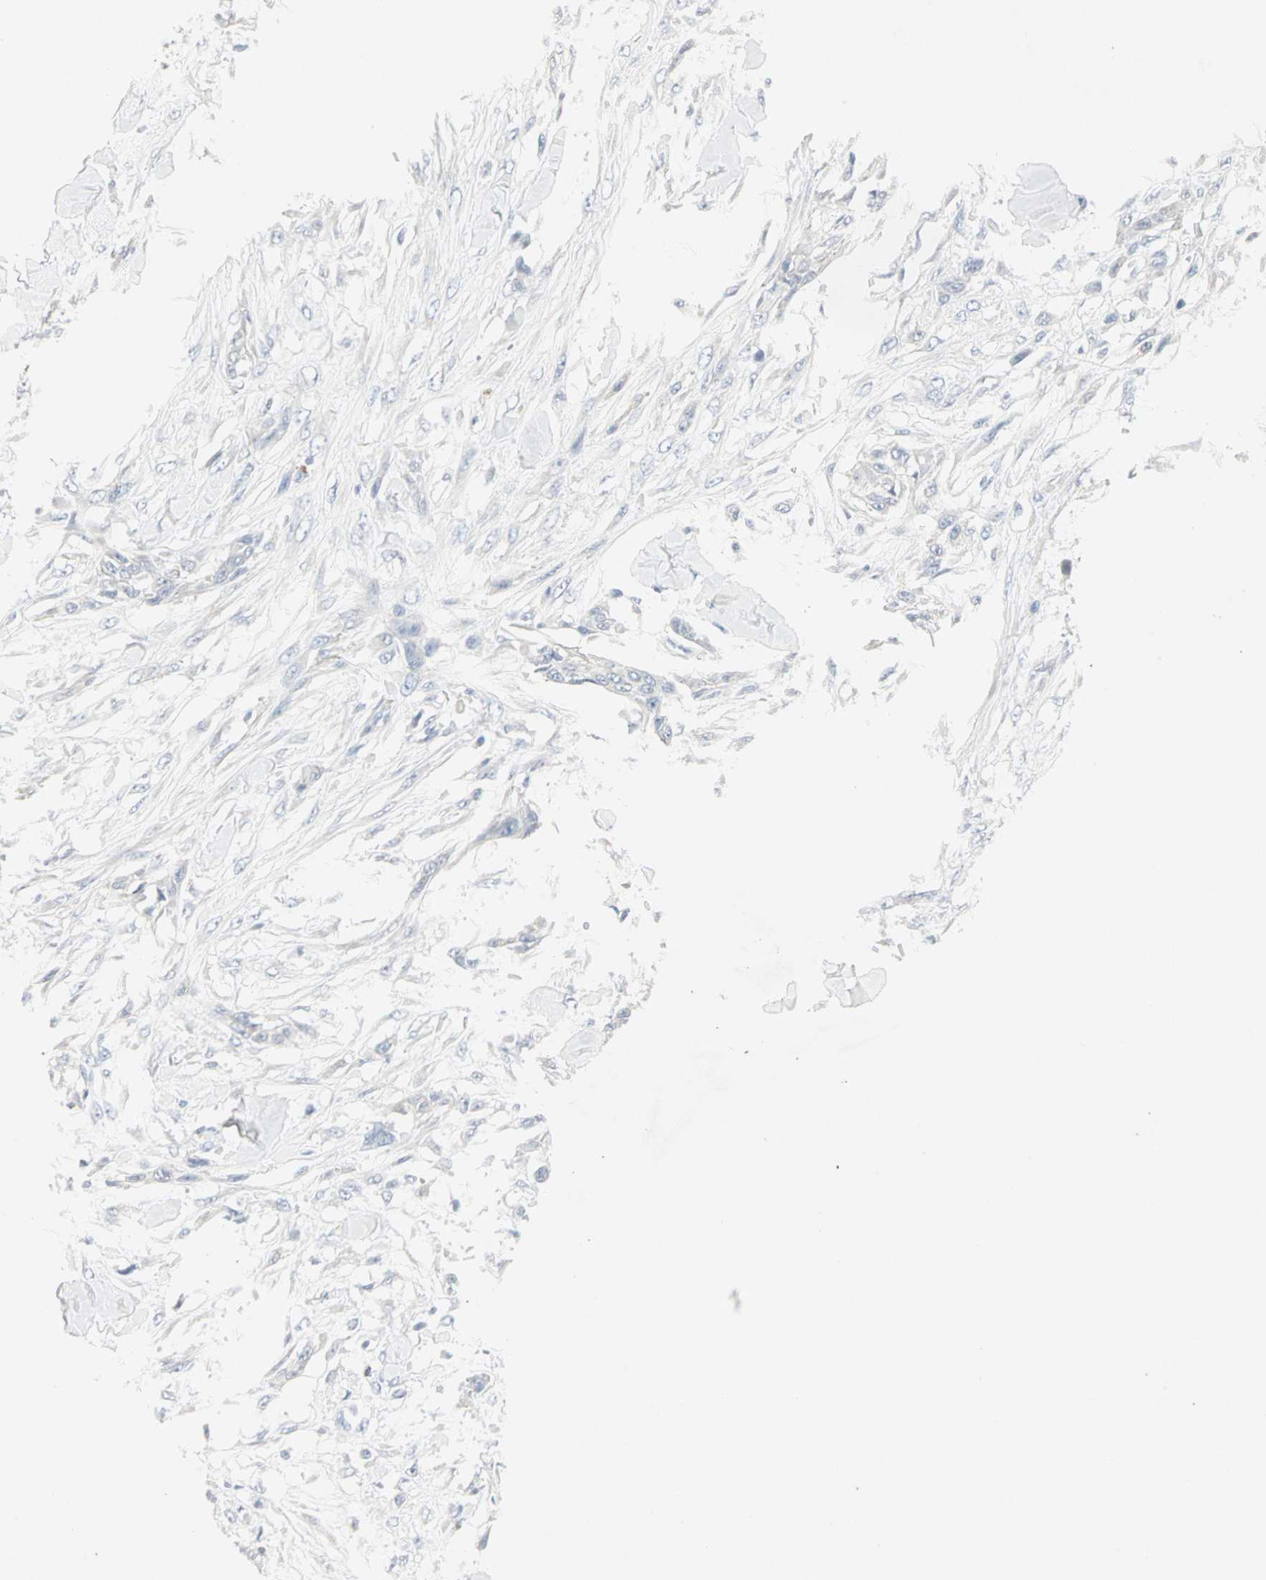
{"staining": {"intensity": "negative", "quantity": "none", "location": "none"}, "tissue": "skin cancer", "cell_type": "Tumor cells", "image_type": "cancer", "snomed": [{"axis": "morphology", "description": "Squamous cell carcinoma, NOS"}, {"axis": "topography", "description": "Skin"}], "caption": "Micrograph shows no protein expression in tumor cells of skin cancer (squamous cell carcinoma) tissue.", "gene": "CEACAM6", "patient": {"sex": "female", "age": 59}}